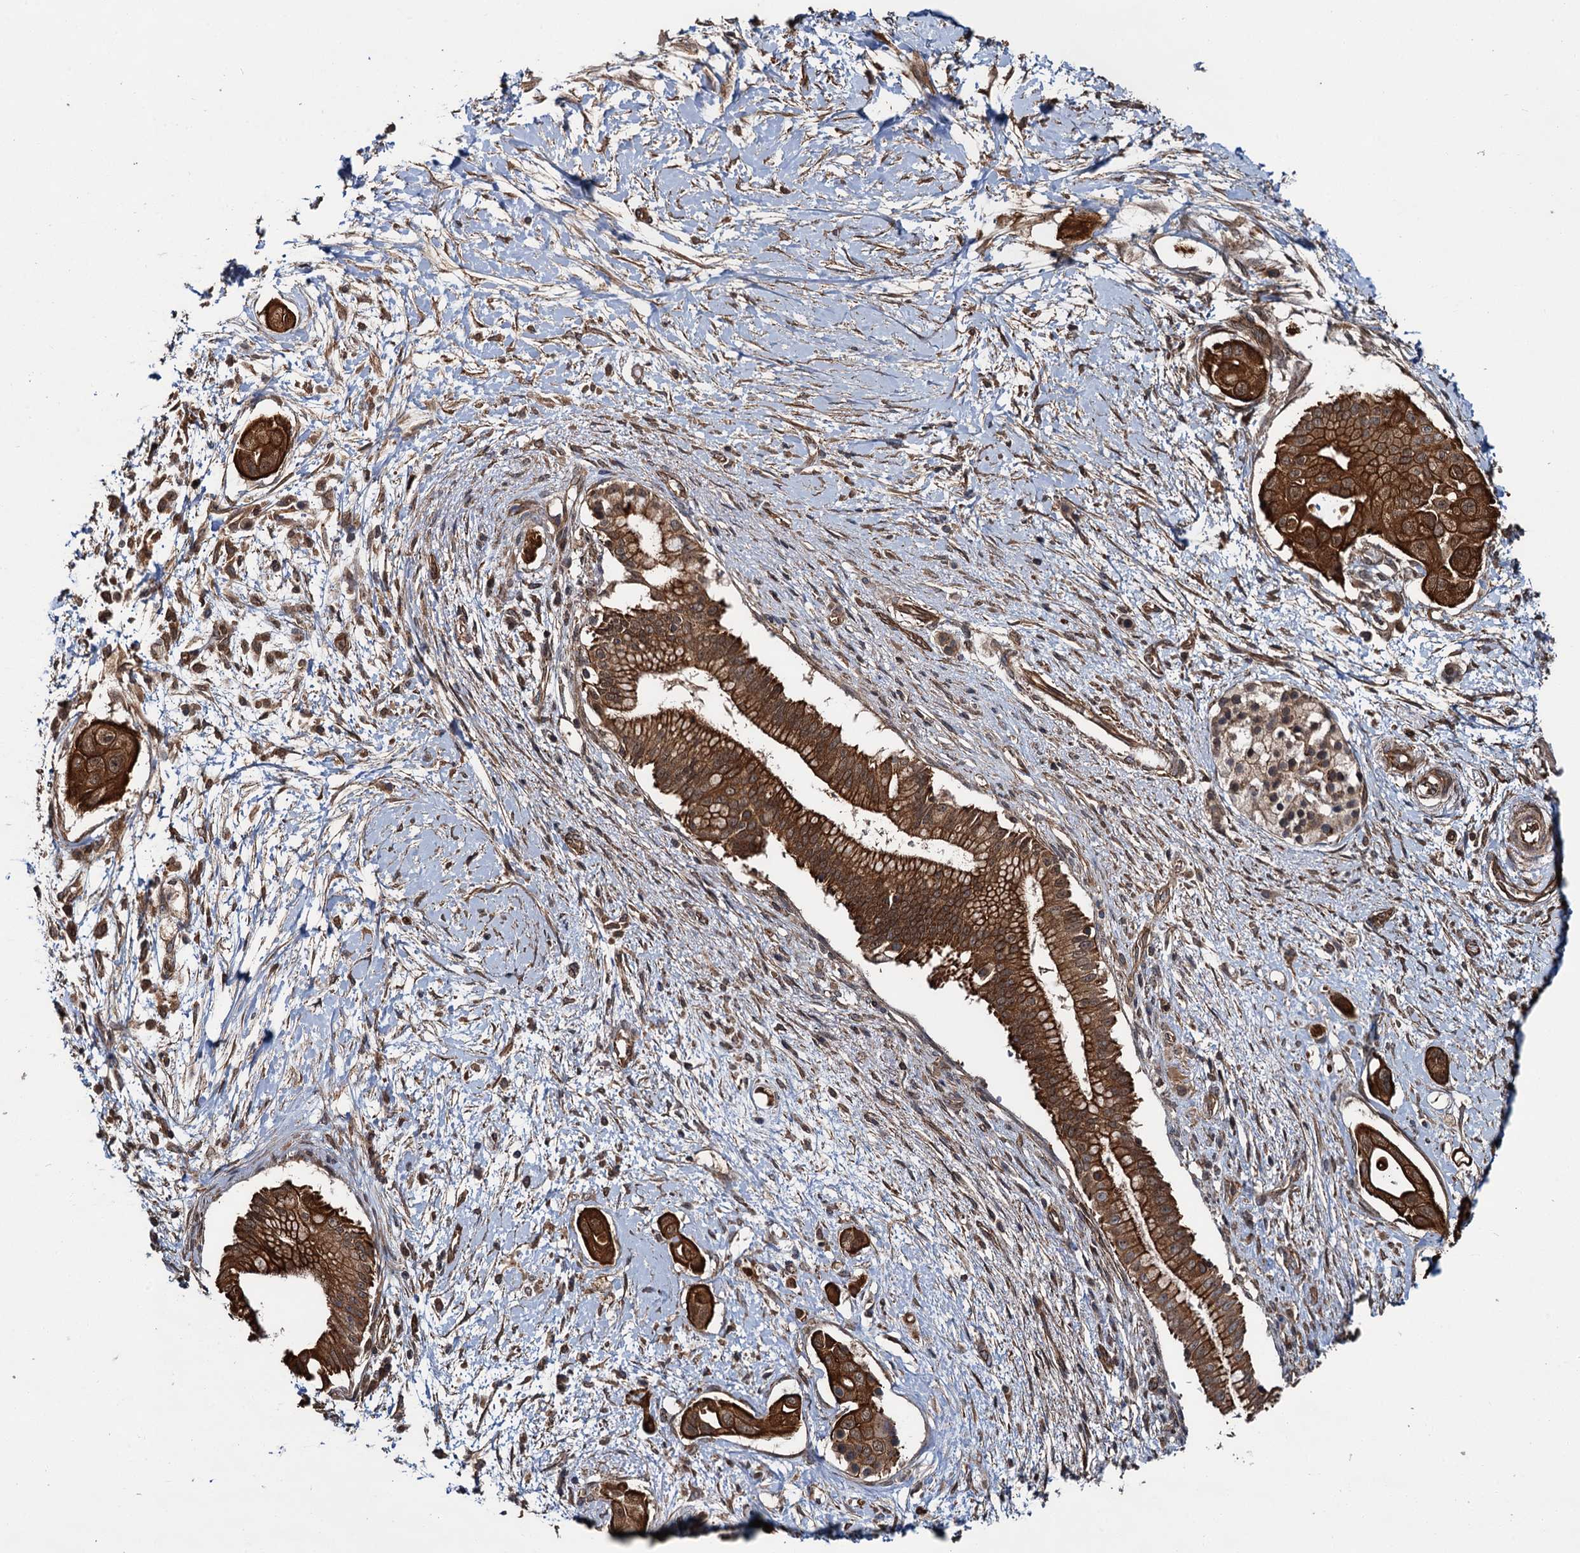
{"staining": {"intensity": "strong", "quantity": ">75%", "location": "cytoplasmic/membranous"}, "tissue": "pancreatic cancer", "cell_type": "Tumor cells", "image_type": "cancer", "snomed": [{"axis": "morphology", "description": "Adenocarcinoma, NOS"}, {"axis": "topography", "description": "Pancreas"}], "caption": "High-power microscopy captured an IHC histopathology image of adenocarcinoma (pancreatic), revealing strong cytoplasmic/membranous positivity in approximately >75% of tumor cells.", "gene": "ZFYVE19", "patient": {"sex": "male", "age": 68}}